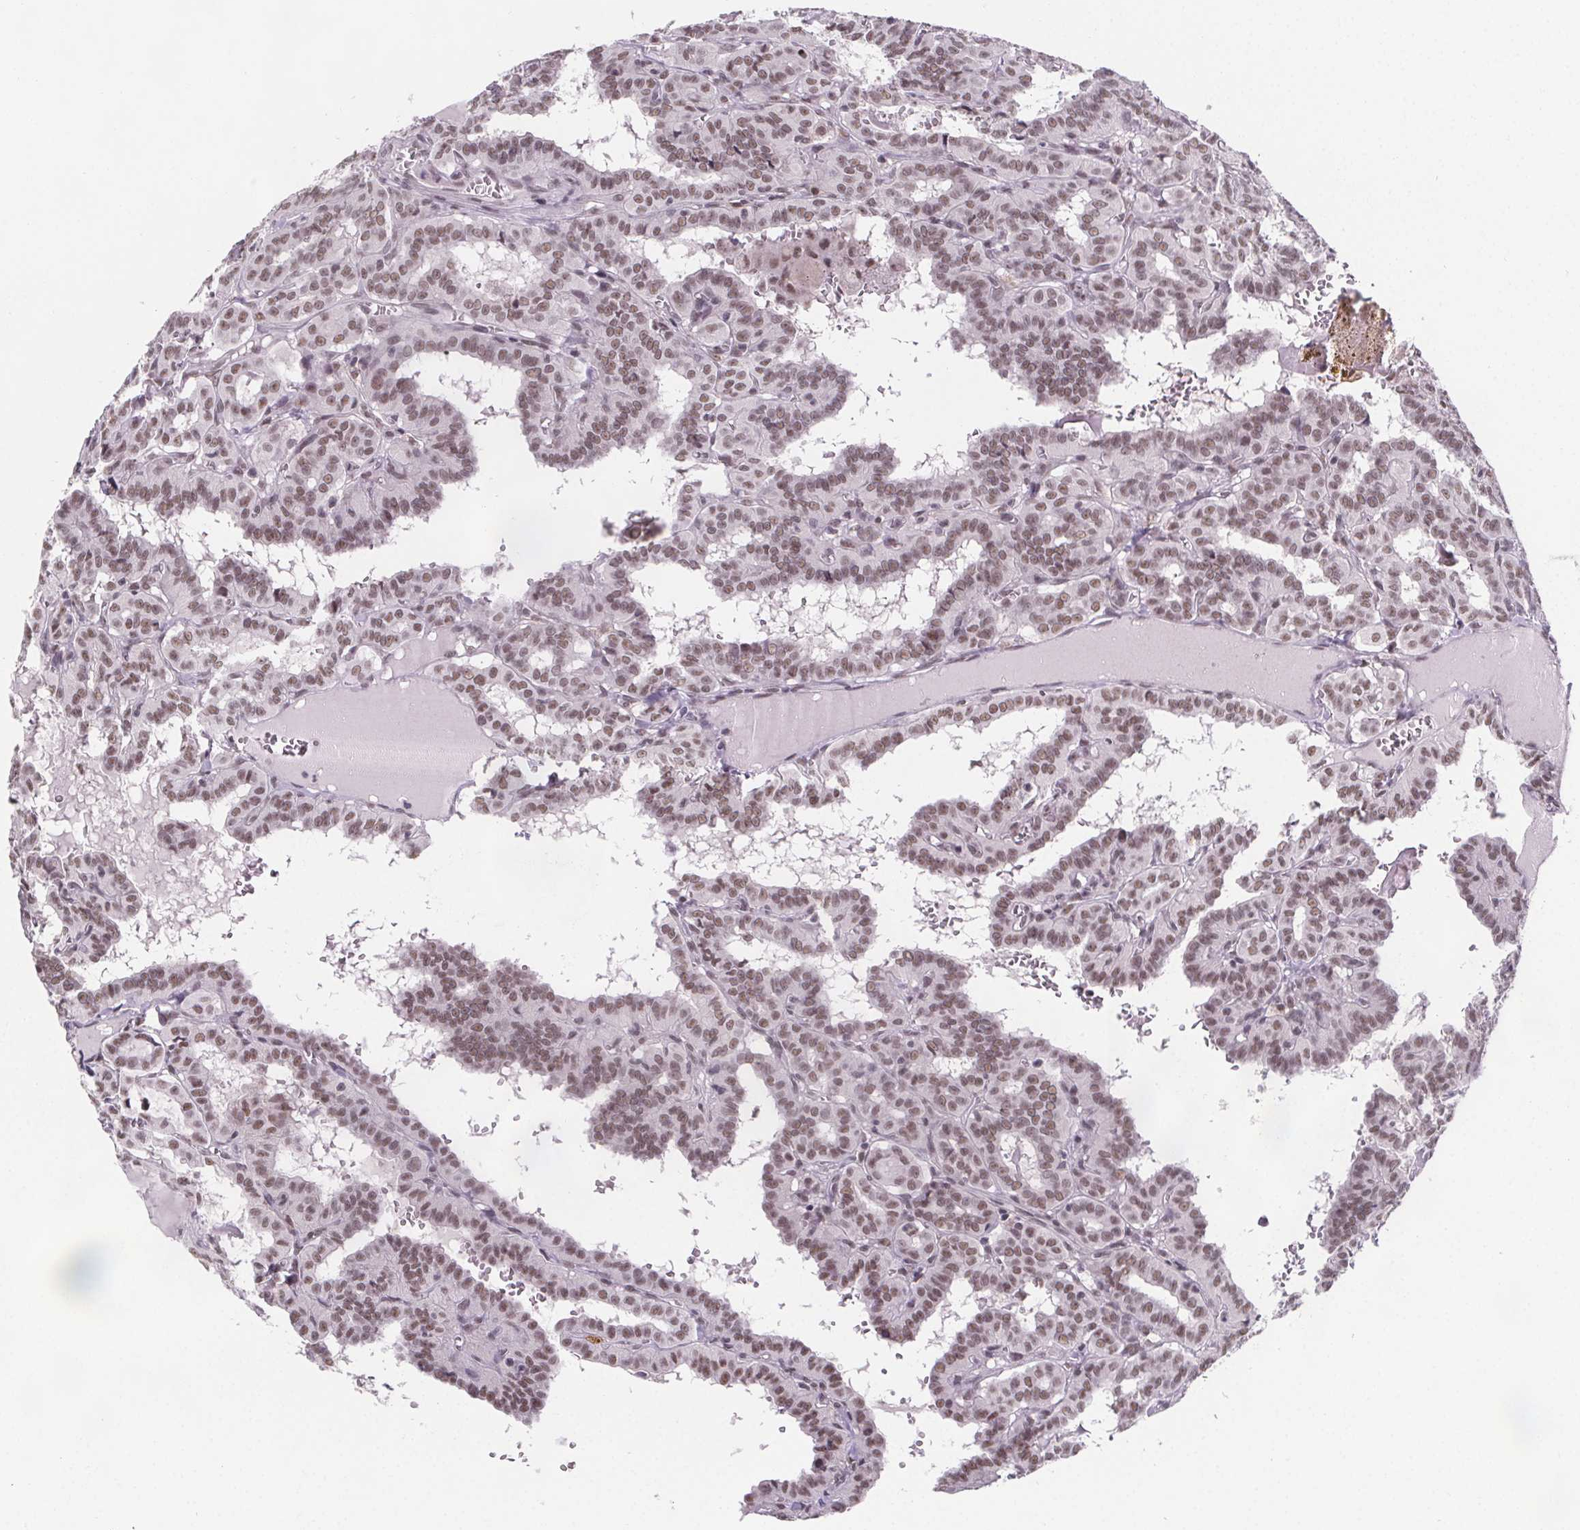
{"staining": {"intensity": "moderate", "quantity": ">75%", "location": "nuclear"}, "tissue": "thyroid cancer", "cell_type": "Tumor cells", "image_type": "cancer", "snomed": [{"axis": "morphology", "description": "Papillary adenocarcinoma, NOS"}, {"axis": "topography", "description": "Thyroid gland"}], "caption": "A brown stain shows moderate nuclear expression of a protein in human papillary adenocarcinoma (thyroid) tumor cells.", "gene": "ZNF572", "patient": {"sex": "female", "age": 21}}